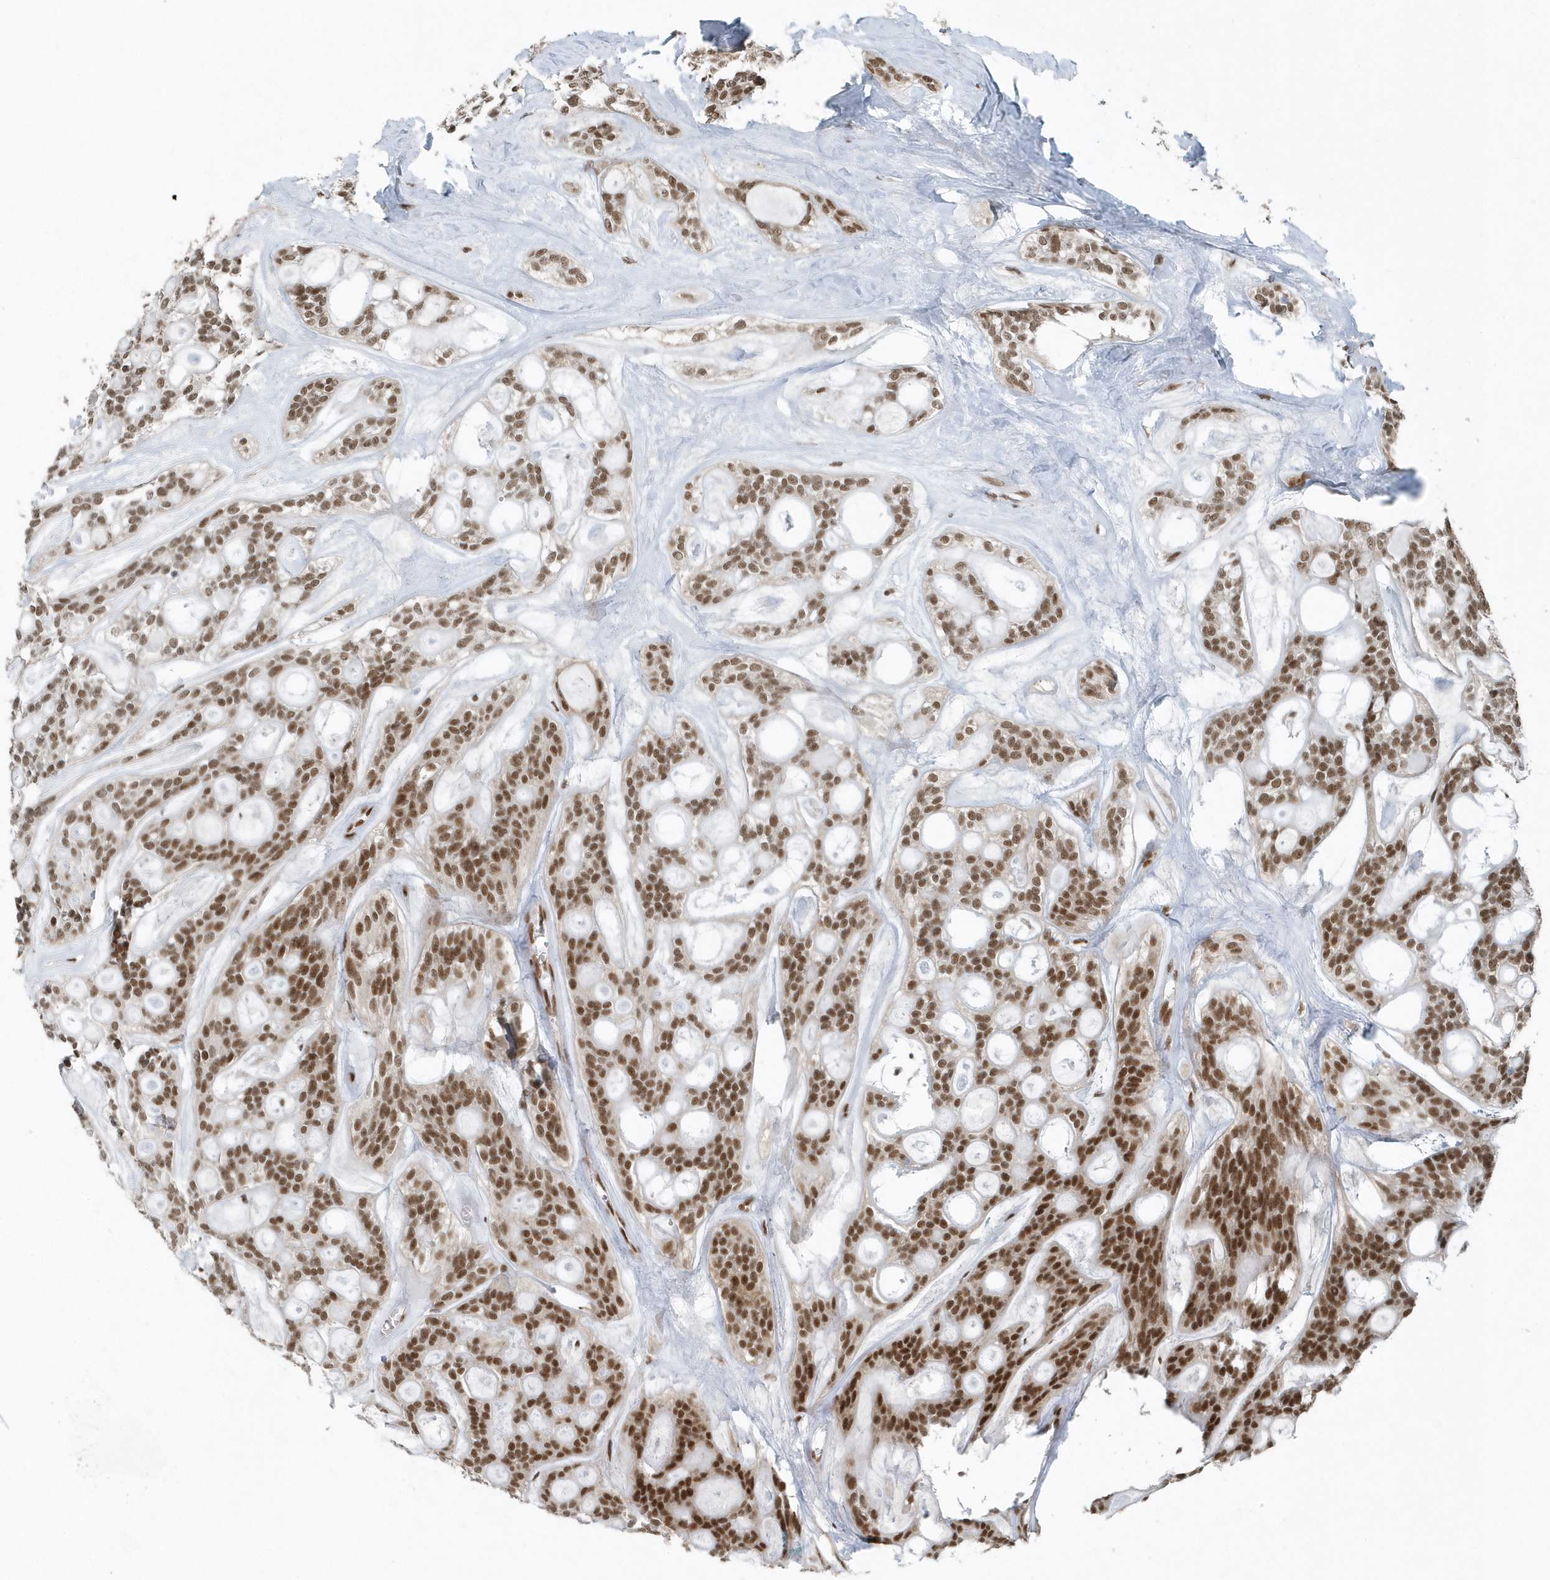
{"staining": {"intensity": "moderate", "quantity": ">75%", "location": "nuclear"}, "tissue": "head and neck cancer", "cell_type": "Tumor cells", "image_type": "cancer", "snomed": [{"axis": "morphology", "description": "Adenocarcinoma, NOS"}, {"axis": "topography", "description": "Head-Neck"}], "caption": "Immunohistochemical staining of head and neck cancer (adenocarcinoma) shows medium levels of moderate nuclear protein staining in about >75% of tumor cells. (brown staining indicates protein expression, while blue staining denotes nuclei).", "gene": "YTHDC1", "patient": {"sex": "male", "age": 66}}